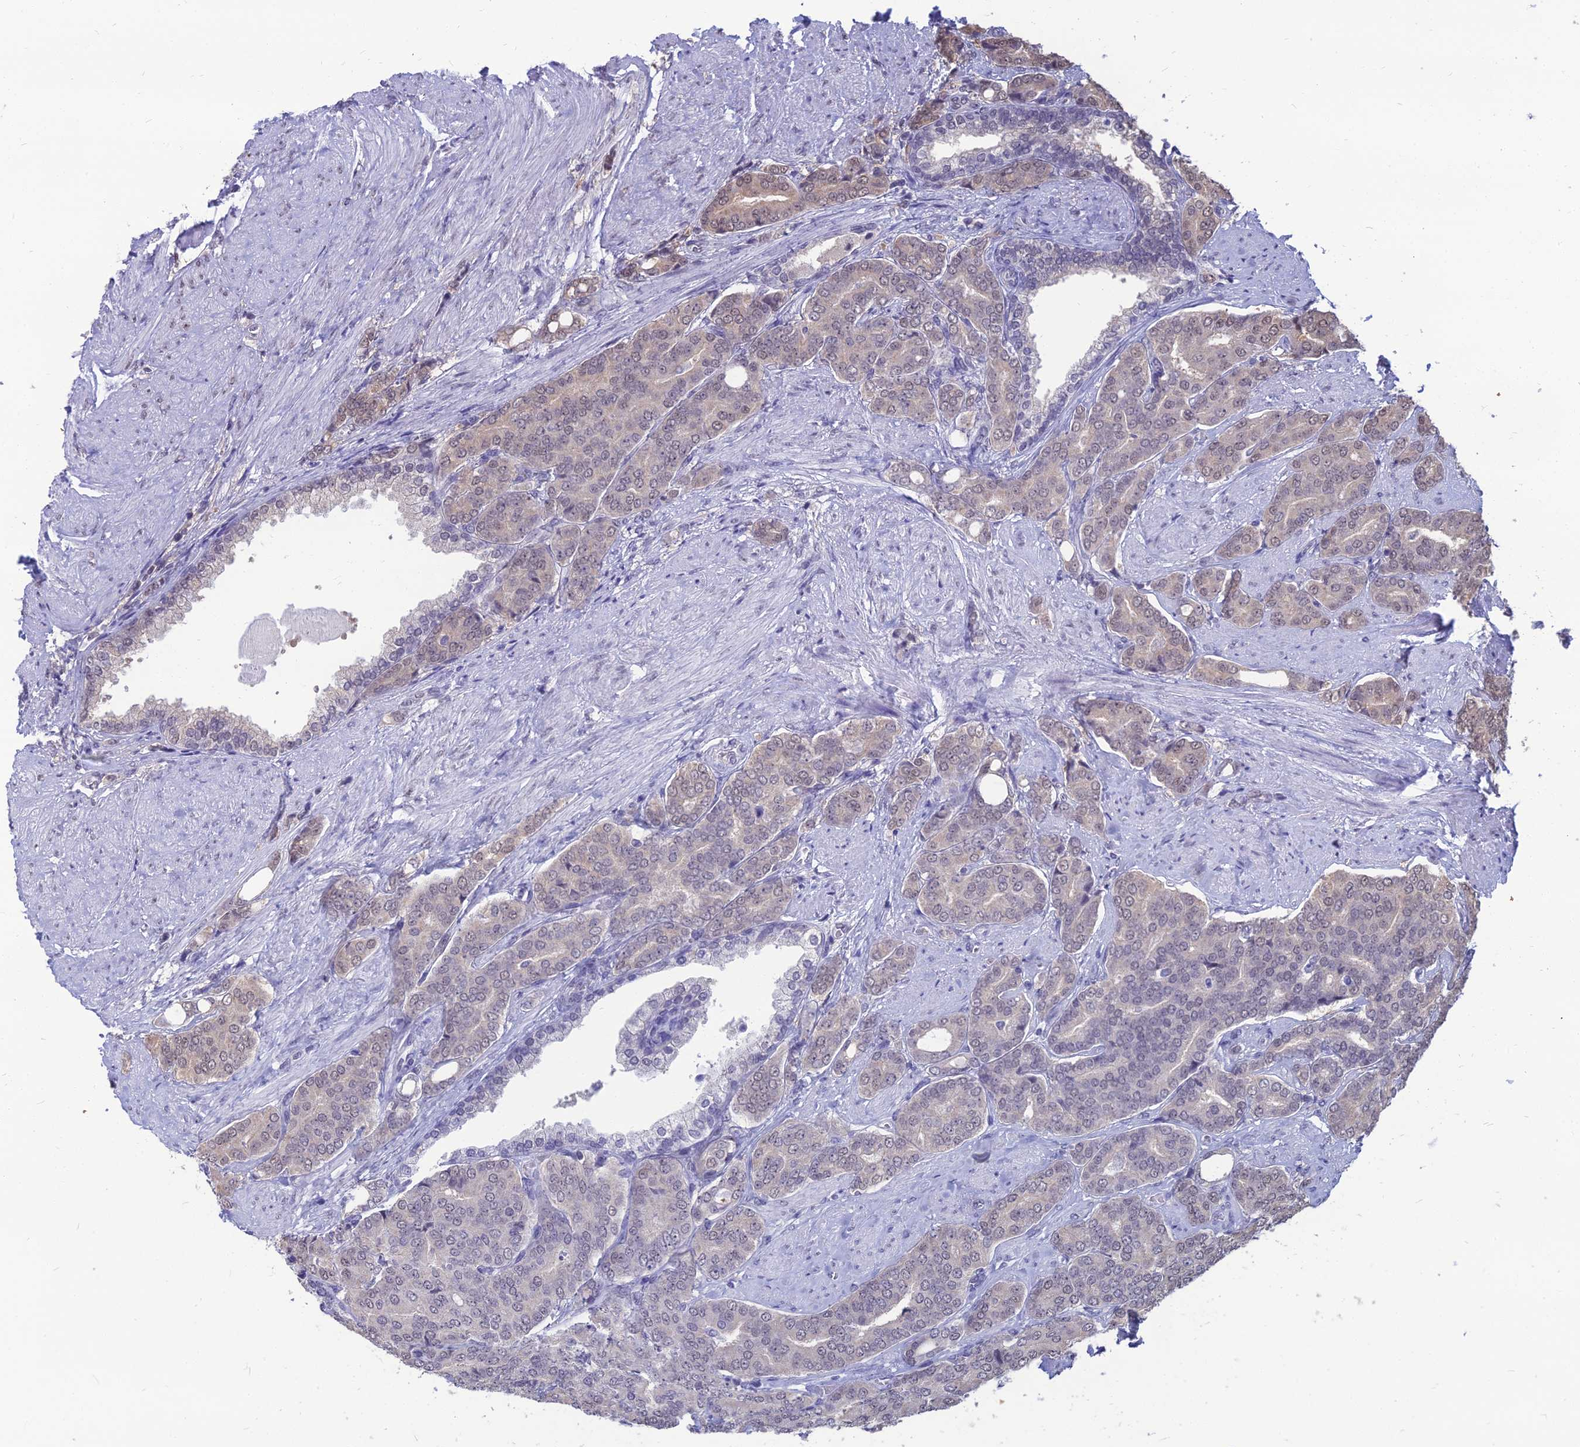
{"staining": {"intensity": "weak", "quantity": "<25%", "location": "nuclear"}, "tissue": "prostate cancer", "cell_type": "Tumor cells", "image_type": "cancer", "snomed": [{"axis": "morphology", "description": "Adenocarcinoma, High grade"}, {"axis": "topography", "description": "Prostate"}], "caption": "Immunohistochemistry (IHC) of human prostate cancer exhibits no staining in tumor cells.", "gene": "SRSF7", "patient": {"sex": "male", "age": 67}}